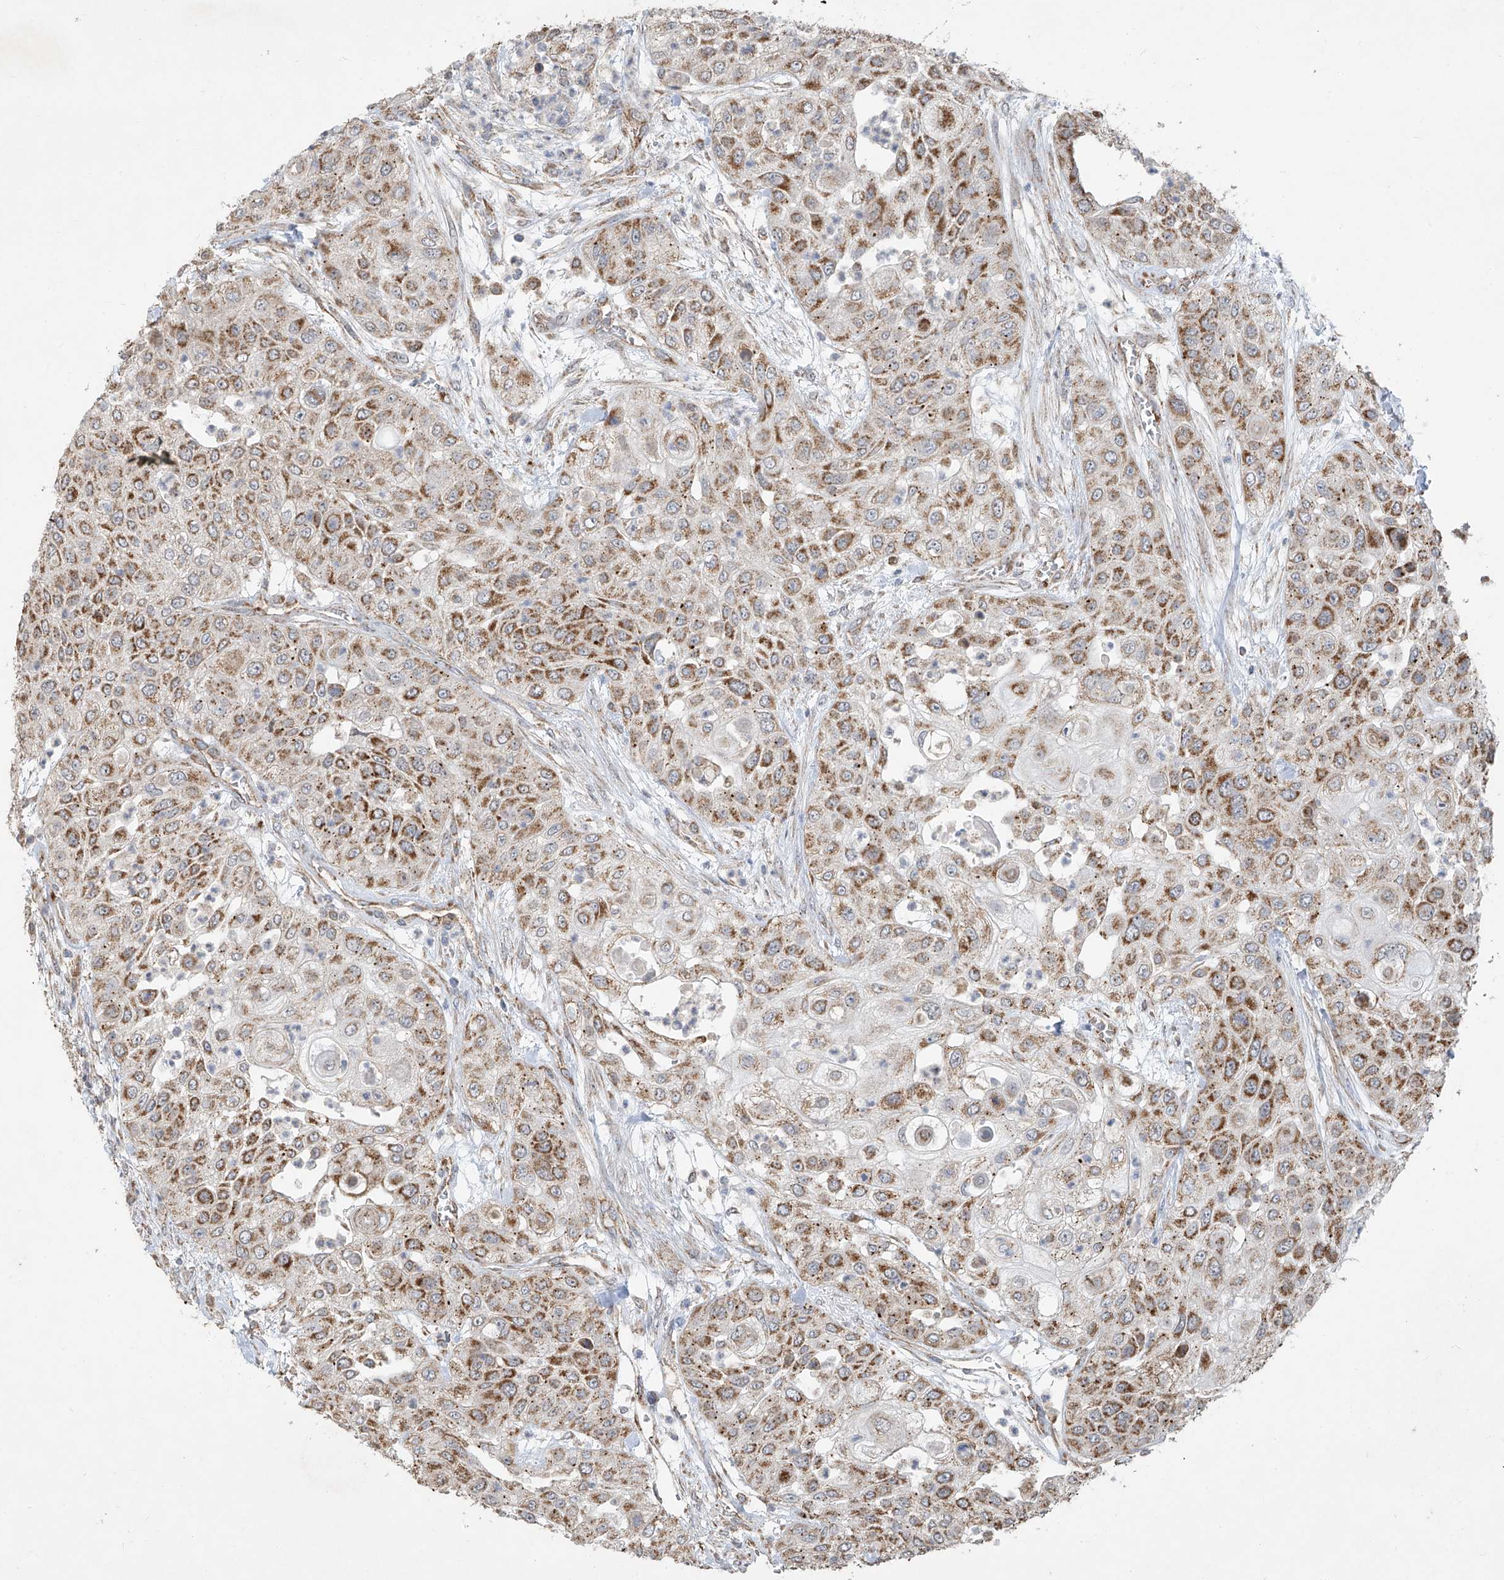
{"staining": {"intensity": "moderate", "quantity": ">75%", "location": "cytoplasmic/membranous"}, "tissue": "urothelial cancer", "cell_type": "Tumor cells", "image_type": "cancer", "snomed": [{"axis": "morphology", "description": "Urothelial carcinoma, High grade"}, {"axis": "topography", "description": "Urinary bladder"}], "caption": "High-grade urothelial carcinoma stained with a brown dye exhibits moderate cytoplasmic/membranous positive expression in approximately >75% of tumor cells.", "gene": "UQCC1", "patient": {"sex": "female", "age": 79}}